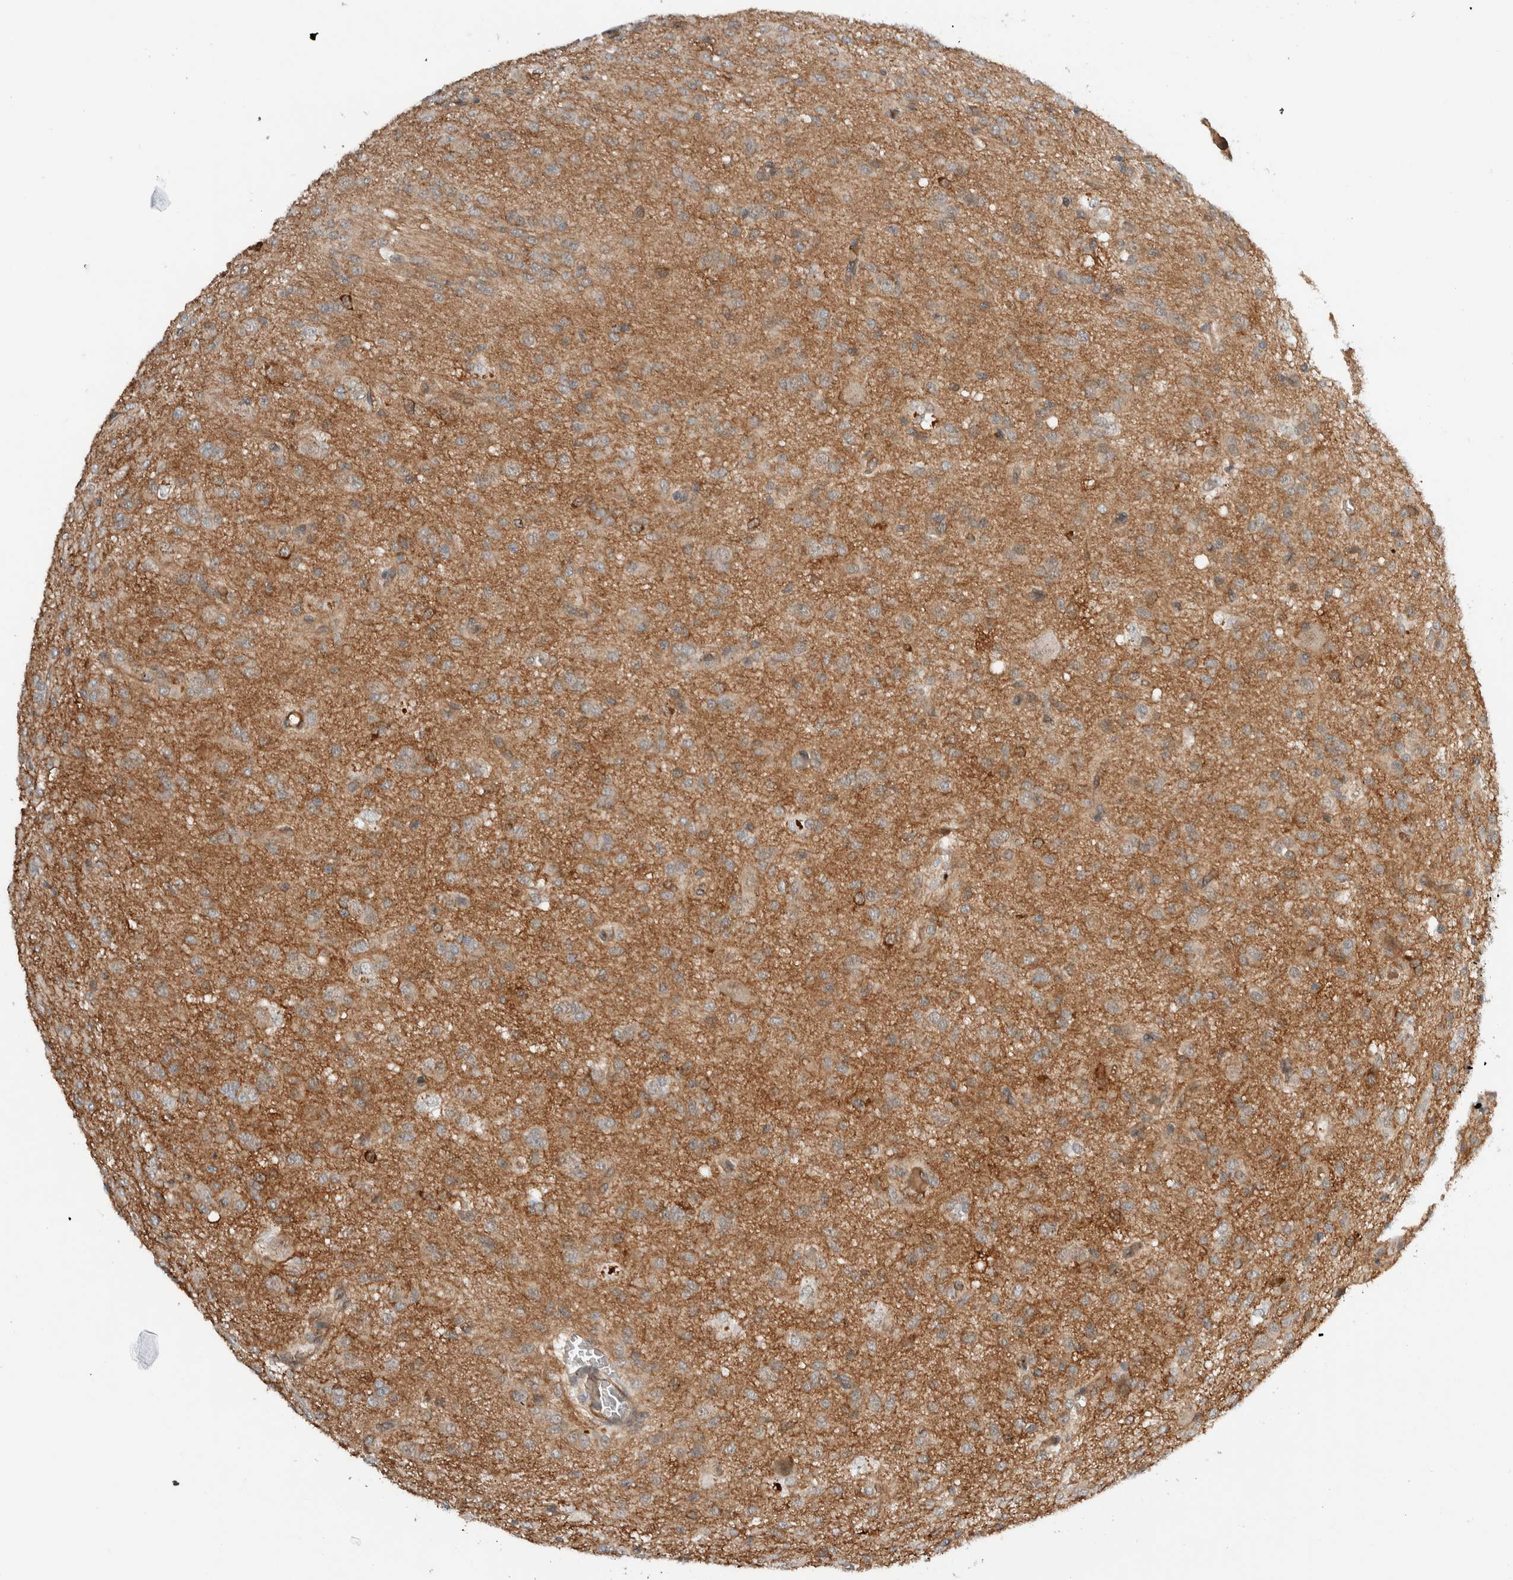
{"staining": {"intensity": "weak", "quantity": ">75%", "location": "cytoplasmic/membranous"}, "tissue": "glioma", "cell_type": "Tumor cells", "image_type": "cancer", "snomed": [{"axis": "morphology", "description": "Glioma, malignant, High grade"}, {"axis": "topography", "description": "Brain"}], "caption": "Immunohistochemistry micrograph of human glioma stained for a protein (brown), which displays low levels of weak cytoplasmic/membranous positivity in about >75% of tumor cells.", "gene": "ARMC7", "patient": {"sex": "female", "age": 59}}